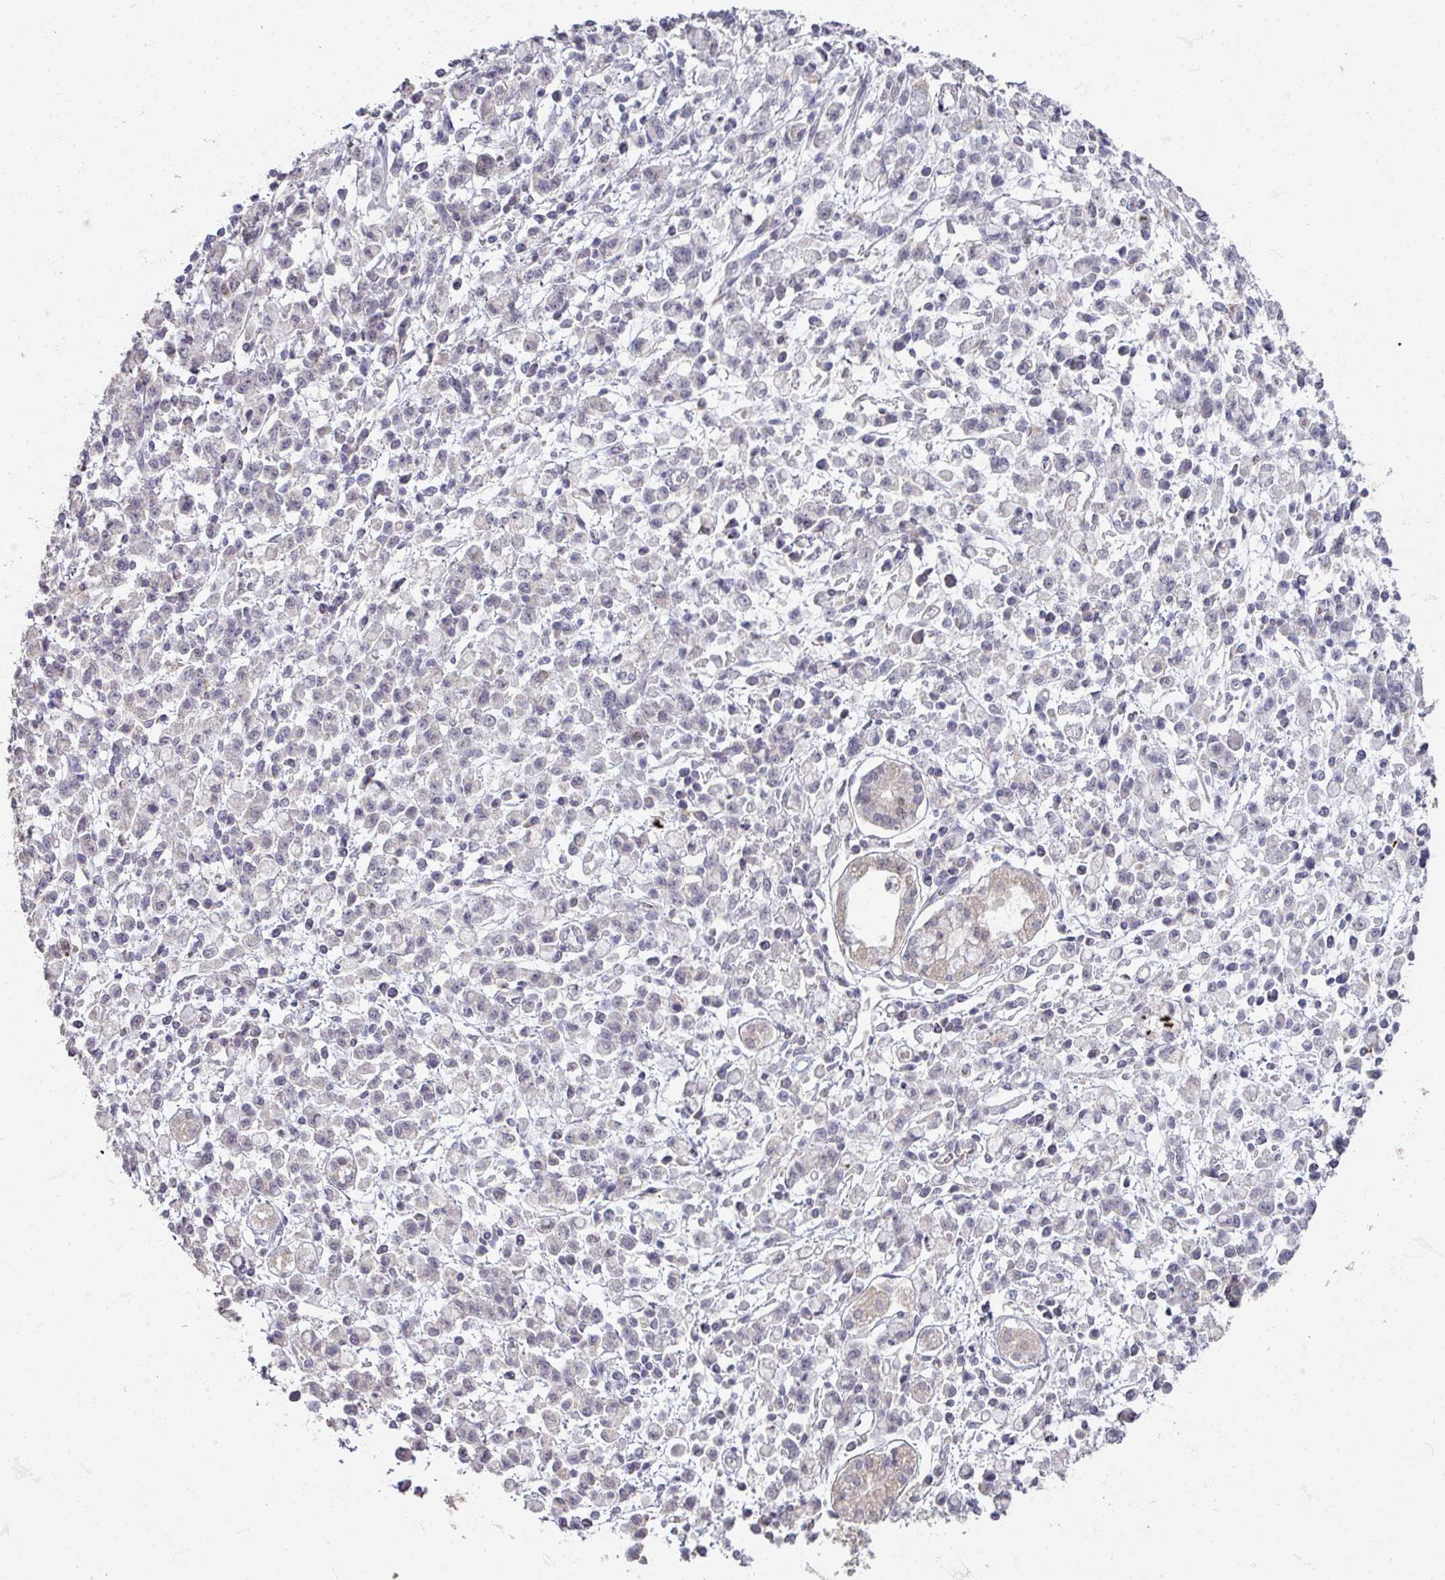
{"staining": {"intensity": "negative", "quantity": "none", "location": "none"}, "tissue": "stomach cancer", "cell_type": "Tumor cells", "image_type": "cancer", "snomed": [{"axis": "morphology", "description": "Adenocarcinoma, NOS"}, {"axis": "topography", "description": "Stomach"}], "caption": "This is an immunohistochemistry (IHC) image of human stomach adenocarcinoma. There is no positivity in tumor cells.", "gene": "SOX11", "patient": {"sex": "male", "age": 77}}